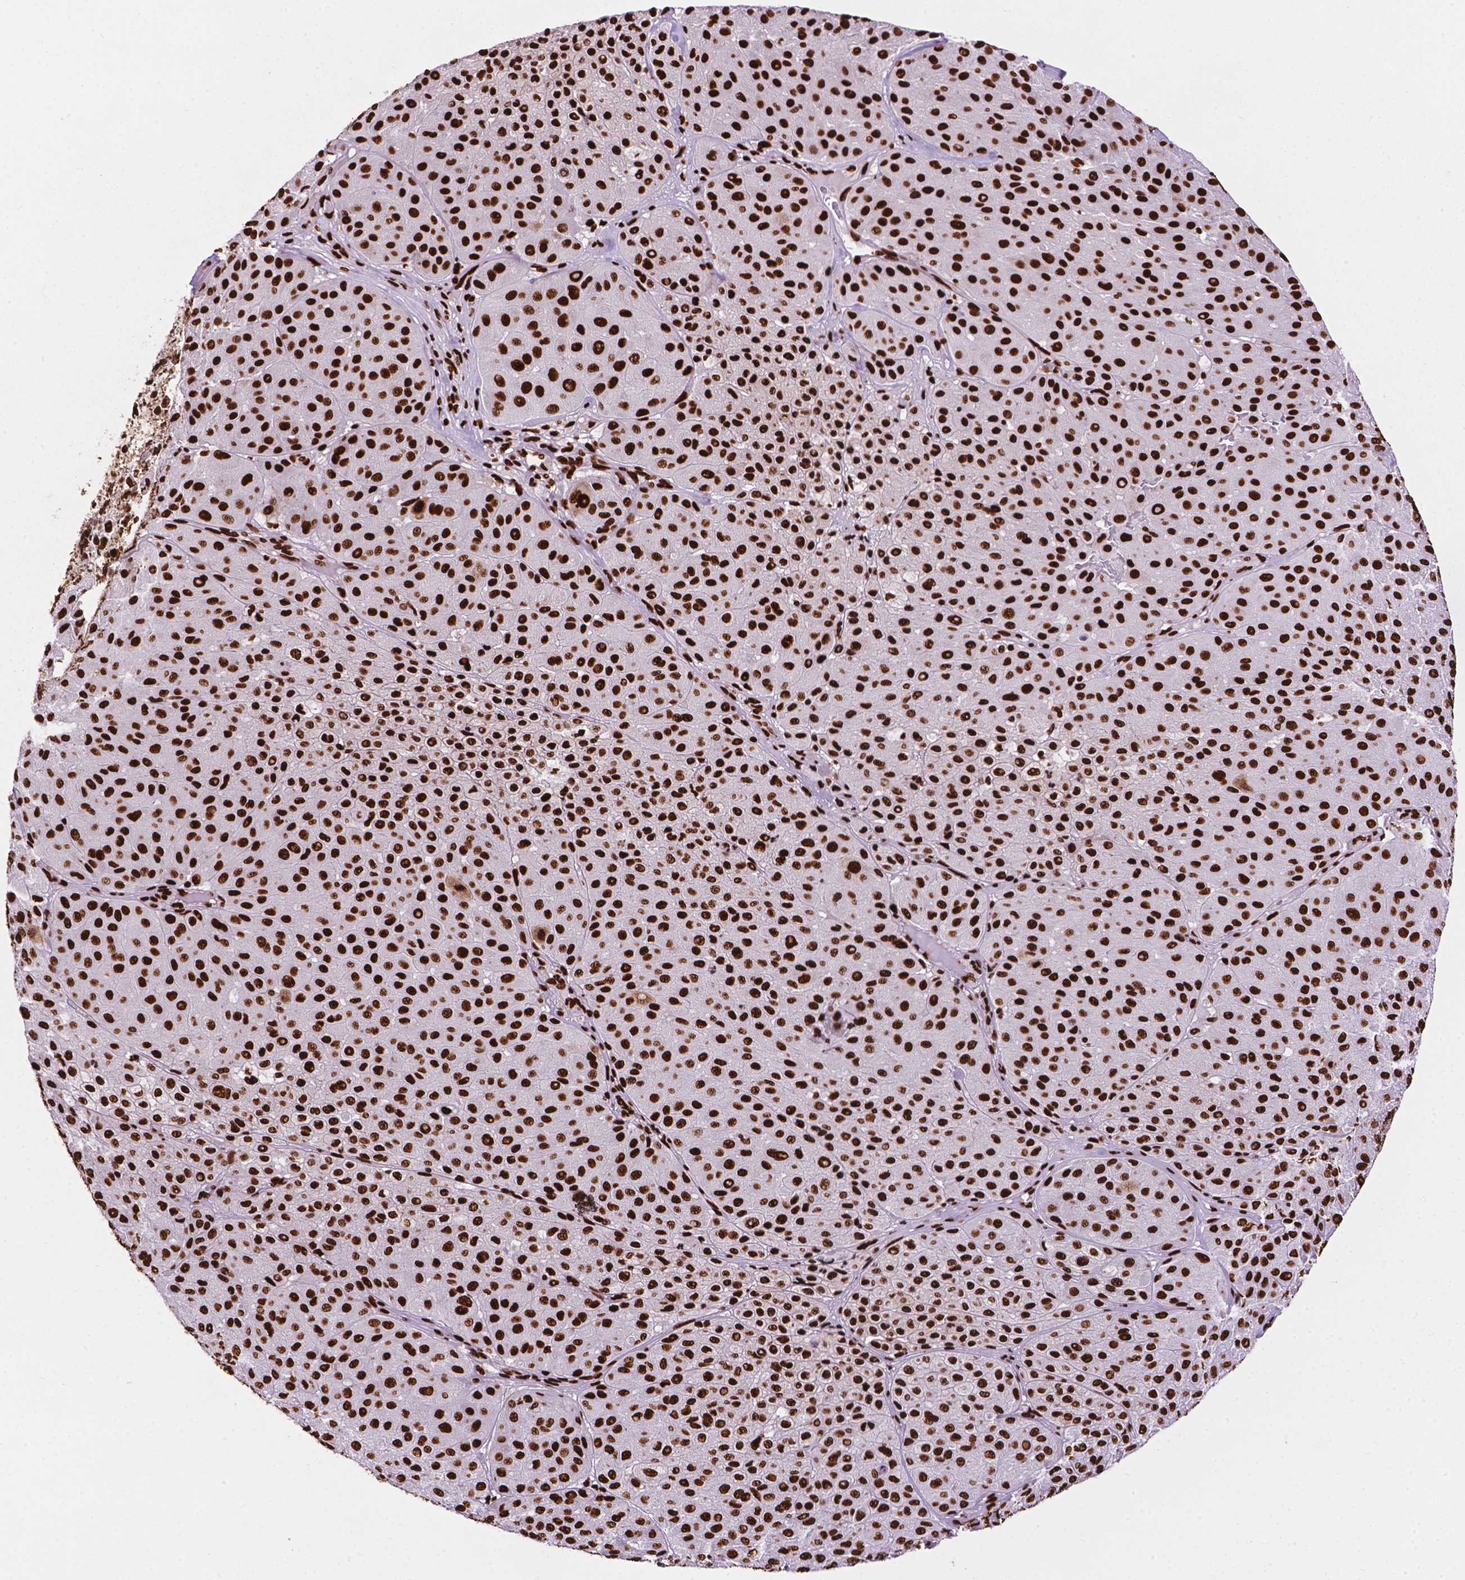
{"staining": {"intensity": "strong", "quantity": ">75%", "location": "nuclear"}, "tissue": "melanoma", "cell_type": "Tumor cells", "image_type": "cancer", "snomed": [{"axis": "morphology", "description": "Malignant melanoma, Metastatic site"}, {"axis": "topography", "description": "Smooth muscle"}], "caption": "A brown stain labels strong nuclear expression of a protein in human malignant melanoma (metastatic site) tumor cells. The protein is shown in brown color, while the nuclei are stained blue.", "gene": "SMIM5", "patient": {"sex": "male", "age": 41}}